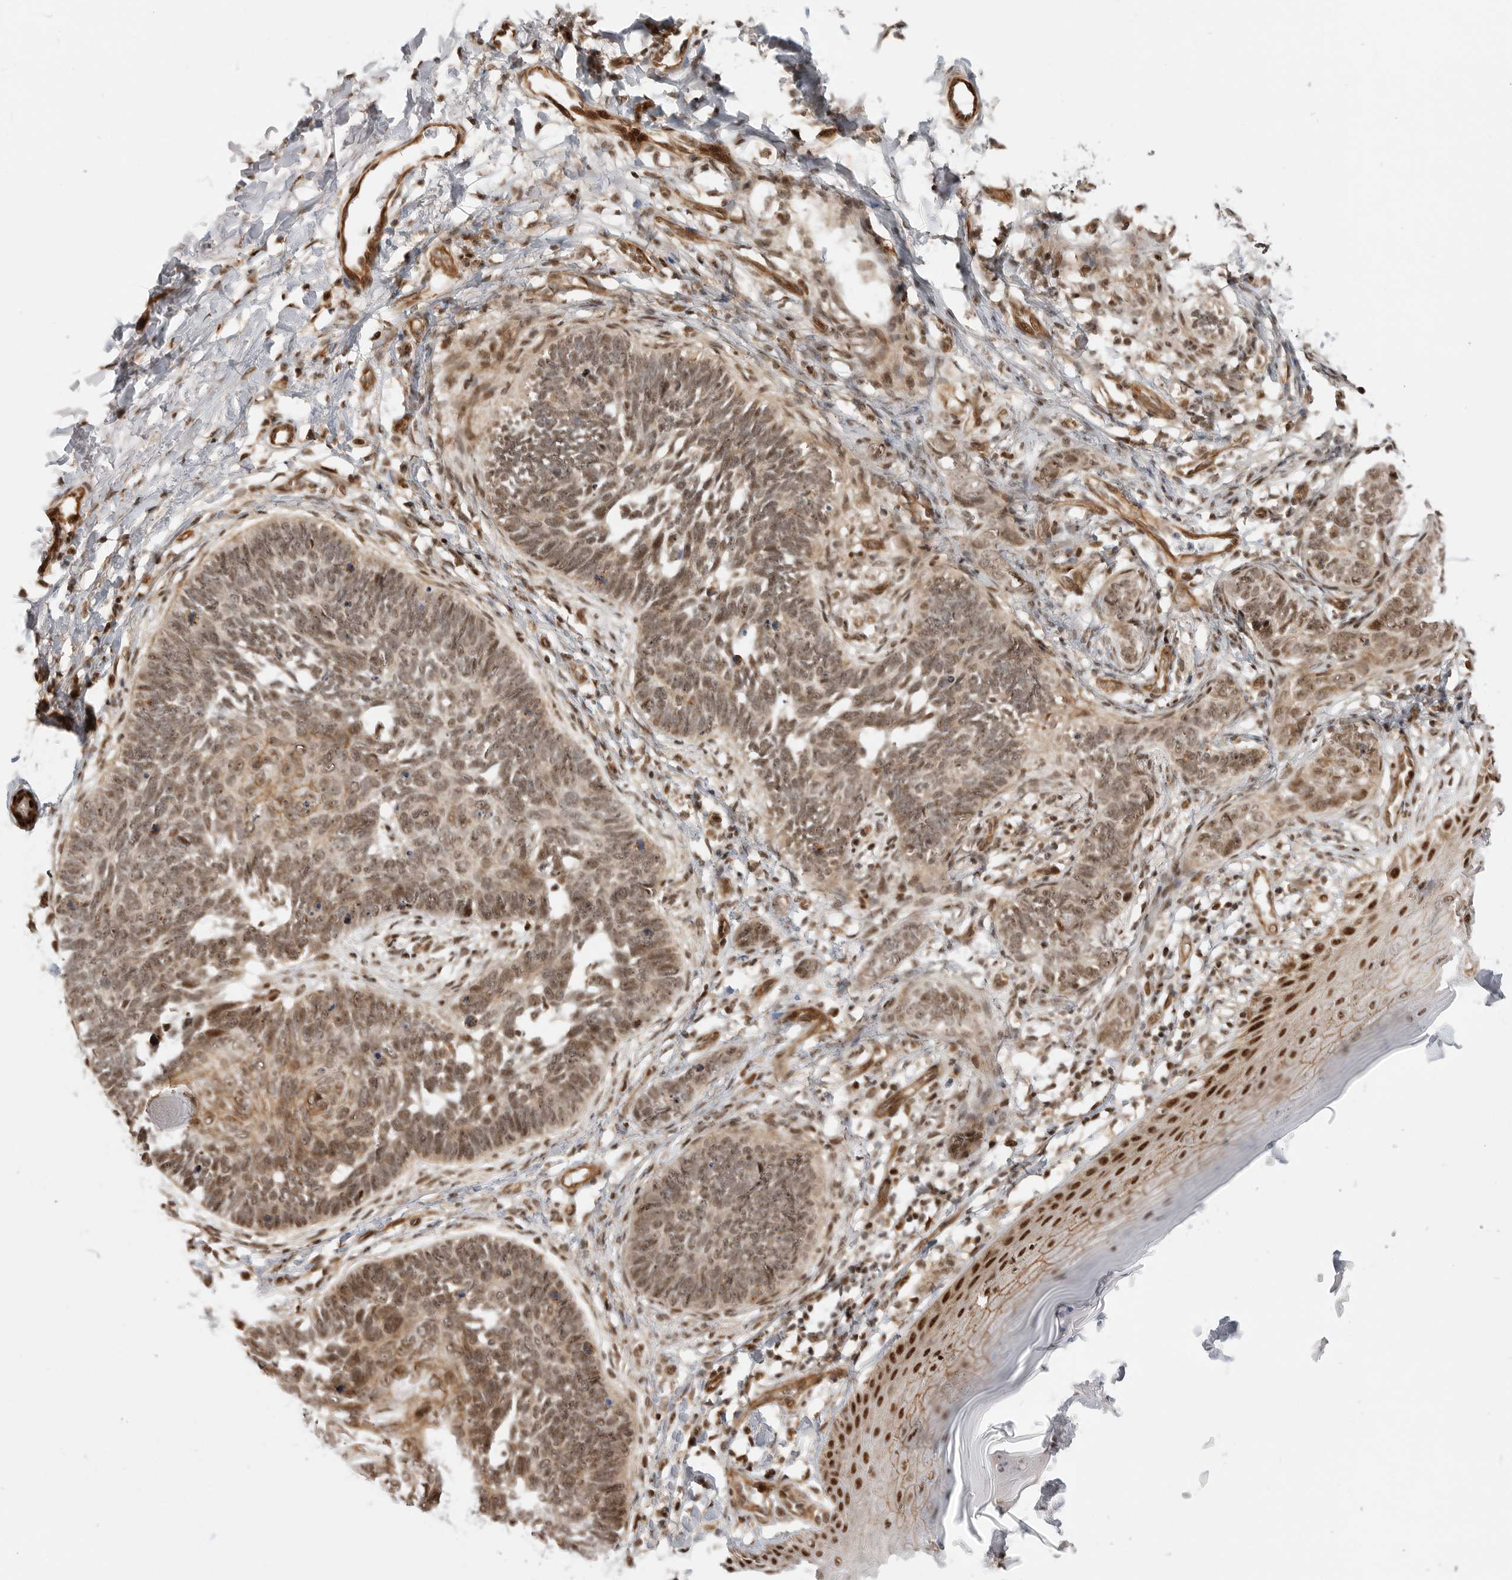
{"staining": {"intensity": "moderate", "quantity": ">75%", "location": "nuclear"}, "tissue": "skin cancer", "cell_type": "Tumor cells", "image_type": "cancer", "snomed": [{"axis": "morphology", "description": "Normal tissue, NOS"}, {"axis": "morphology", "description": "Basal cell carcinoma"}, {"axis": "topography", "description": "Skin"}], "caption": "IHC histopathology image of human skin cancer (basal cell carcinoma) stained for a protein (brown), which exhibits medium levels of moderate nuclear expression in about >75% of tumor cells.", "gene": "GPATCH2", "patient": {"sex": "male", "age": 77}}